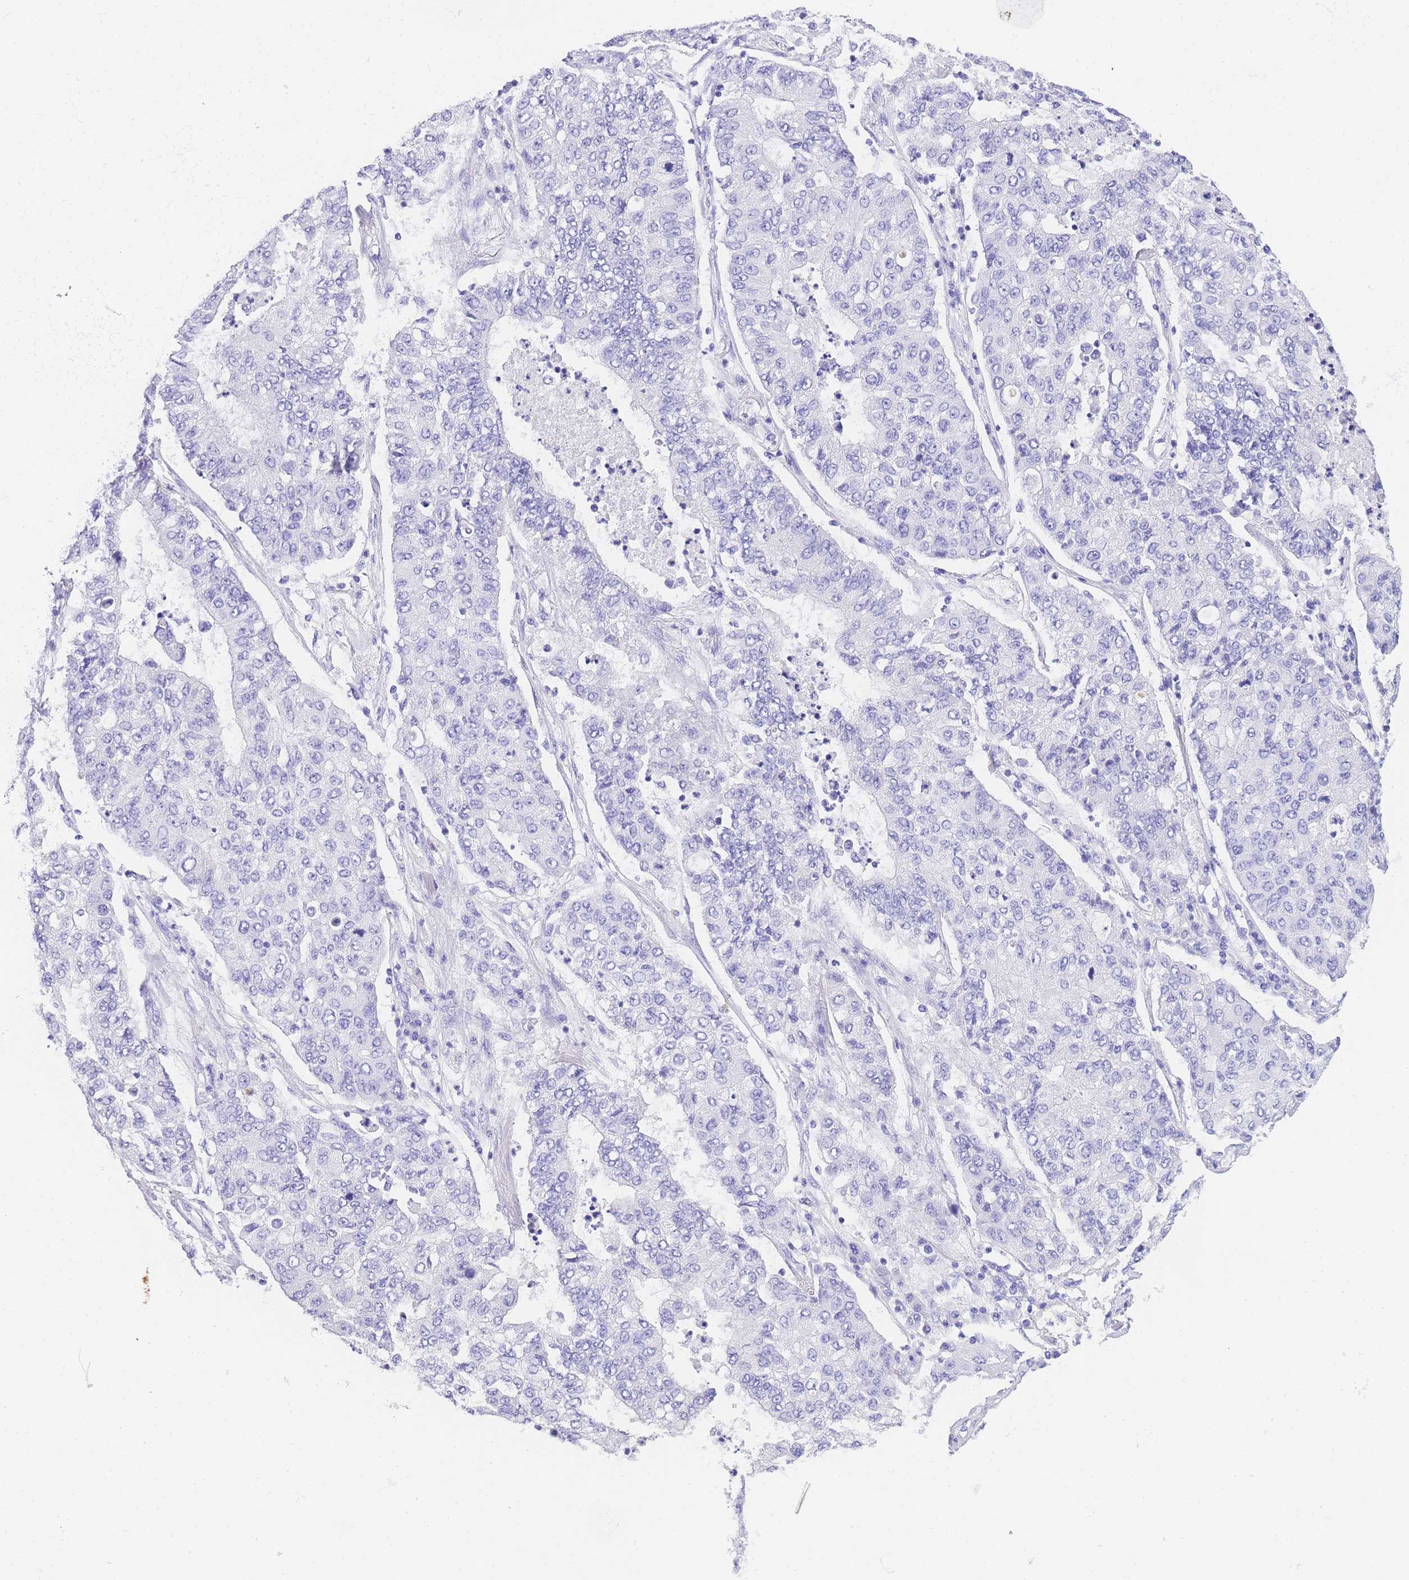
{"staining": {"intensity": "negative", "quantity": "none", "location": "none"}, "tissue": "lung cancer", "cell_type": "Tumor cells", "image_type": "cancer", "snomed": [{"axis": "morphology", "description": "Squamous cell carcinoma, NOS"}, {"axis": "topography", "description": "Lung"}], "caption": "Squamous cell carcinoma (lung) was stained to show a protein in brown. There is no significant positivity in tumor cells.", "gene": "NKD2", "patient": {"sex": "male", "age": 74}}